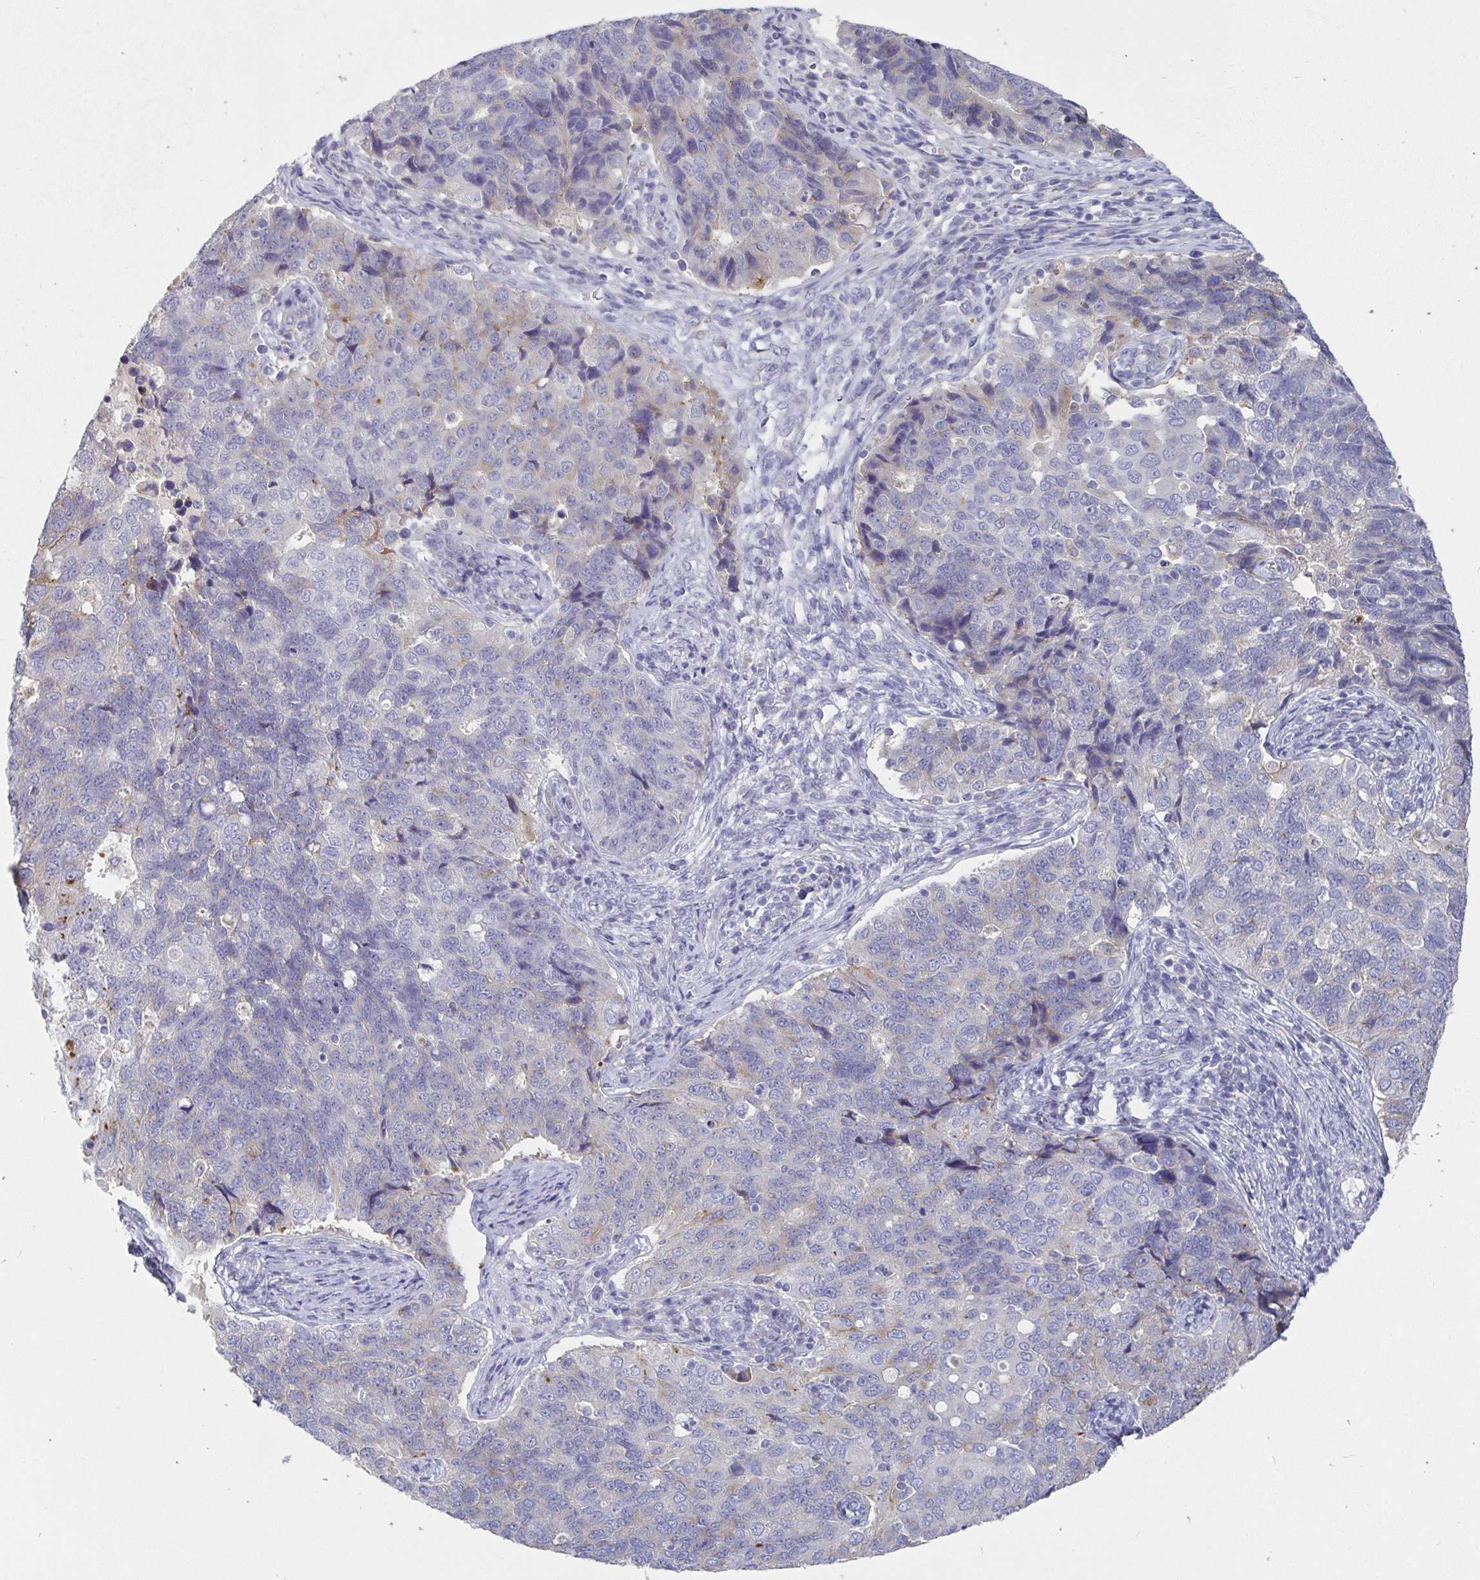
{"staining": {"intensity": "weak", "quantity": "<25%", "location": "cytoplasmic/membranous"}, "tissue": "endometrial cancer", "cell_type": "Tumor cells", "image_type": "cancer", "snomed": [{"axis": "morphology", "description": "Adenocarcinoma, NOS"}, {"axis": "topography", "description": "Endometrium"}], "caption": "Tumor cells show no significant expression in endometrial cancer.", "gene": "TAS2R39", "patient": {"sex": "female", "age": 43}}